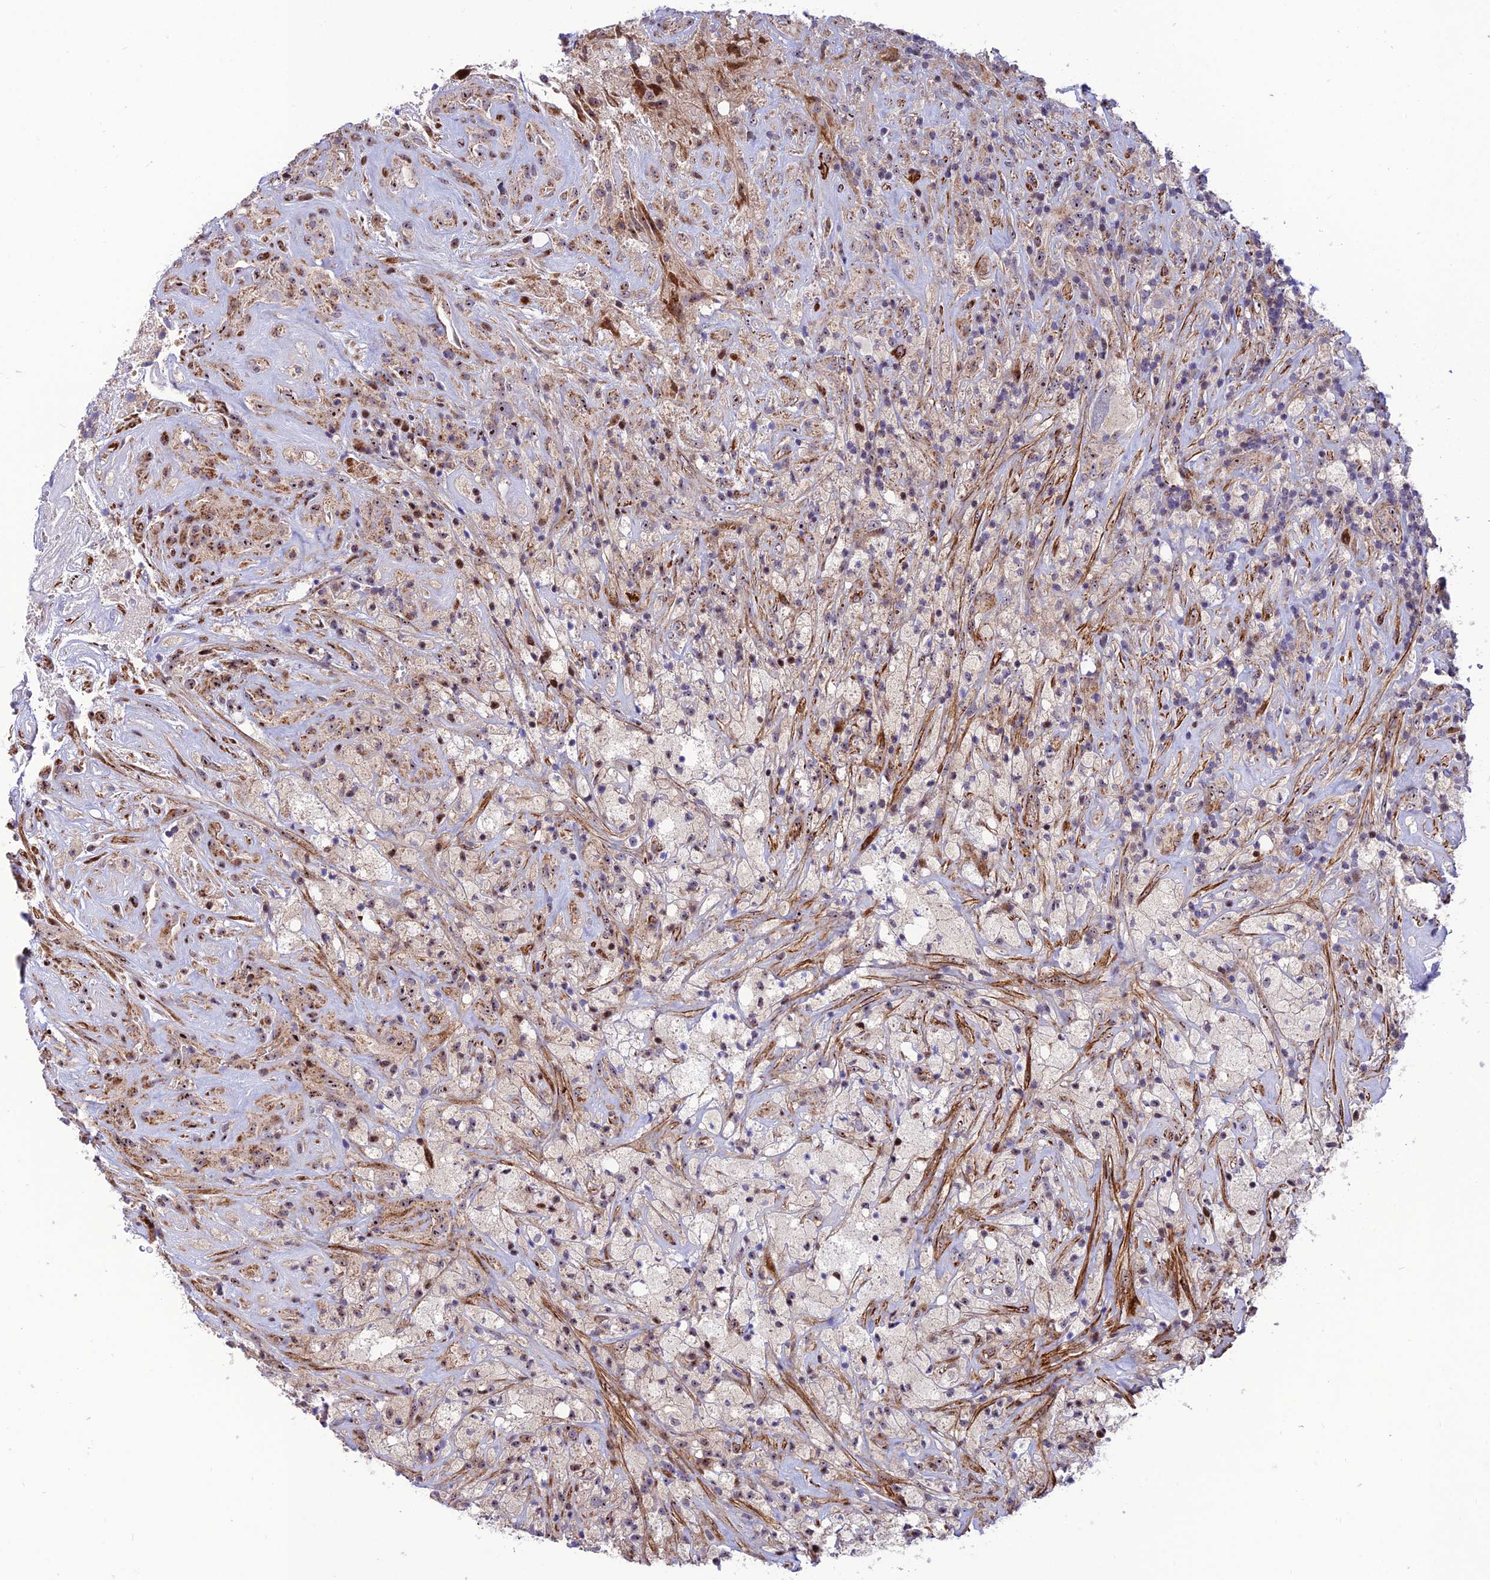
{"staining": {"intensity": "weak", "quantity": "<25%", "location": "cytoplasmic/membranous,nuclear"}, "tissue": "glioma", "cell_type": "Tumor cells", "image_type": "cancer", "snomed": [{"axis": "morphology", "description": "Glioma, malignant, High grade"}, {"axis": "topography", "description": "Brain"}], "caption": "Tumor cells are negative for protein expression in human malignant glioma (high-grade).", "gene": "KBTBD7", "patient": {"sex": "male", "age": 69}}